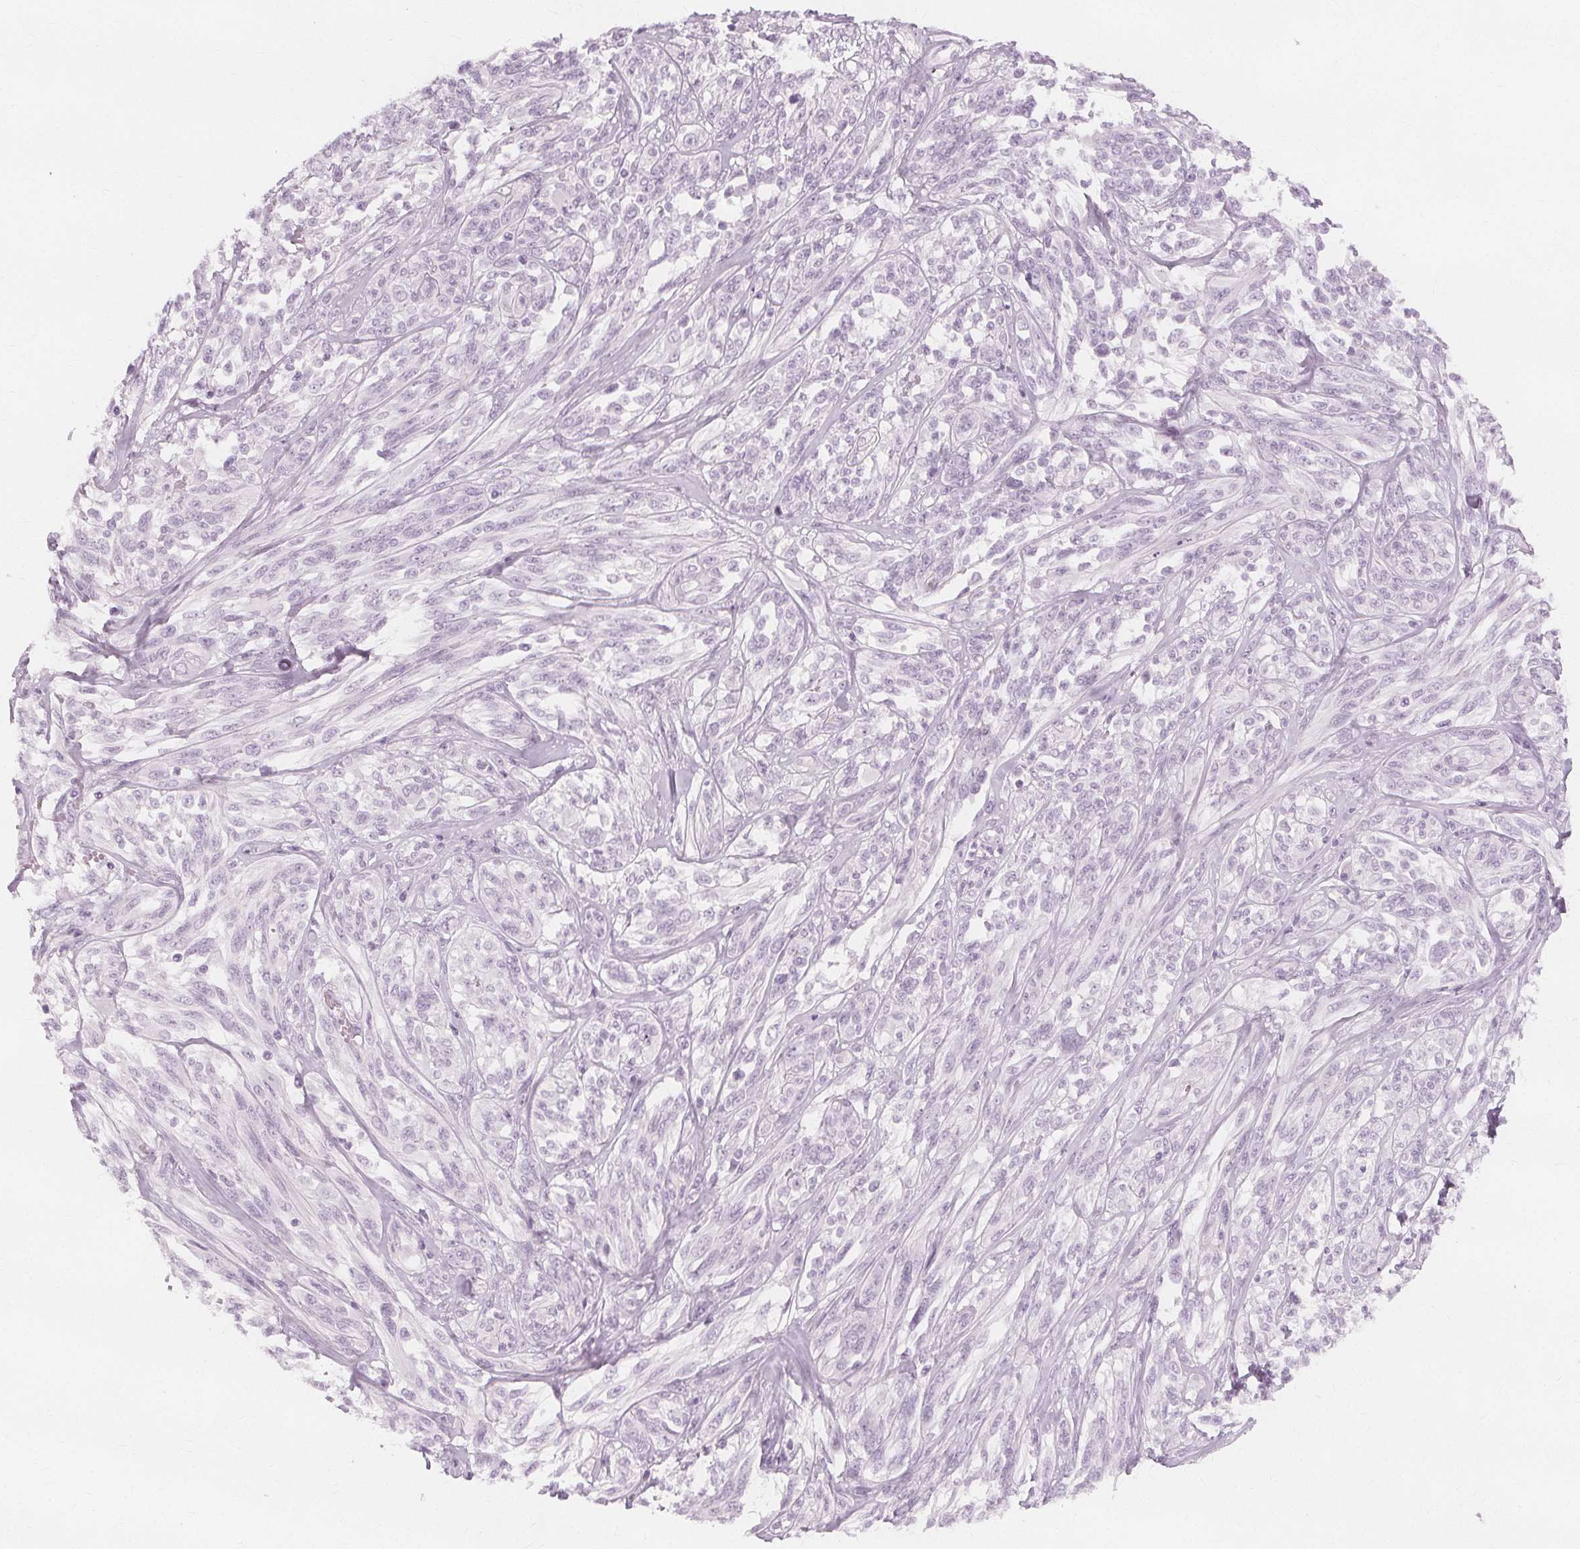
{"staining": {"intensity": "negative", "quantity": "none", "location": "none"}, "tissue": "melanoma", "cell_type": "Tumor cells", "image_type": "cancer", "snomed": [{"axis": "morphology", "description": "Malignant melanoma, NOS"}, {"axis": "topography", "description": "Skin"}], "caption": "High power microscopy micrograph of an IHC histopathology image of malignant melanoma, revealing no significant expression in tumor cells.", "gene": "TFF1", "patient": {"sex": "female", "age": 91}}